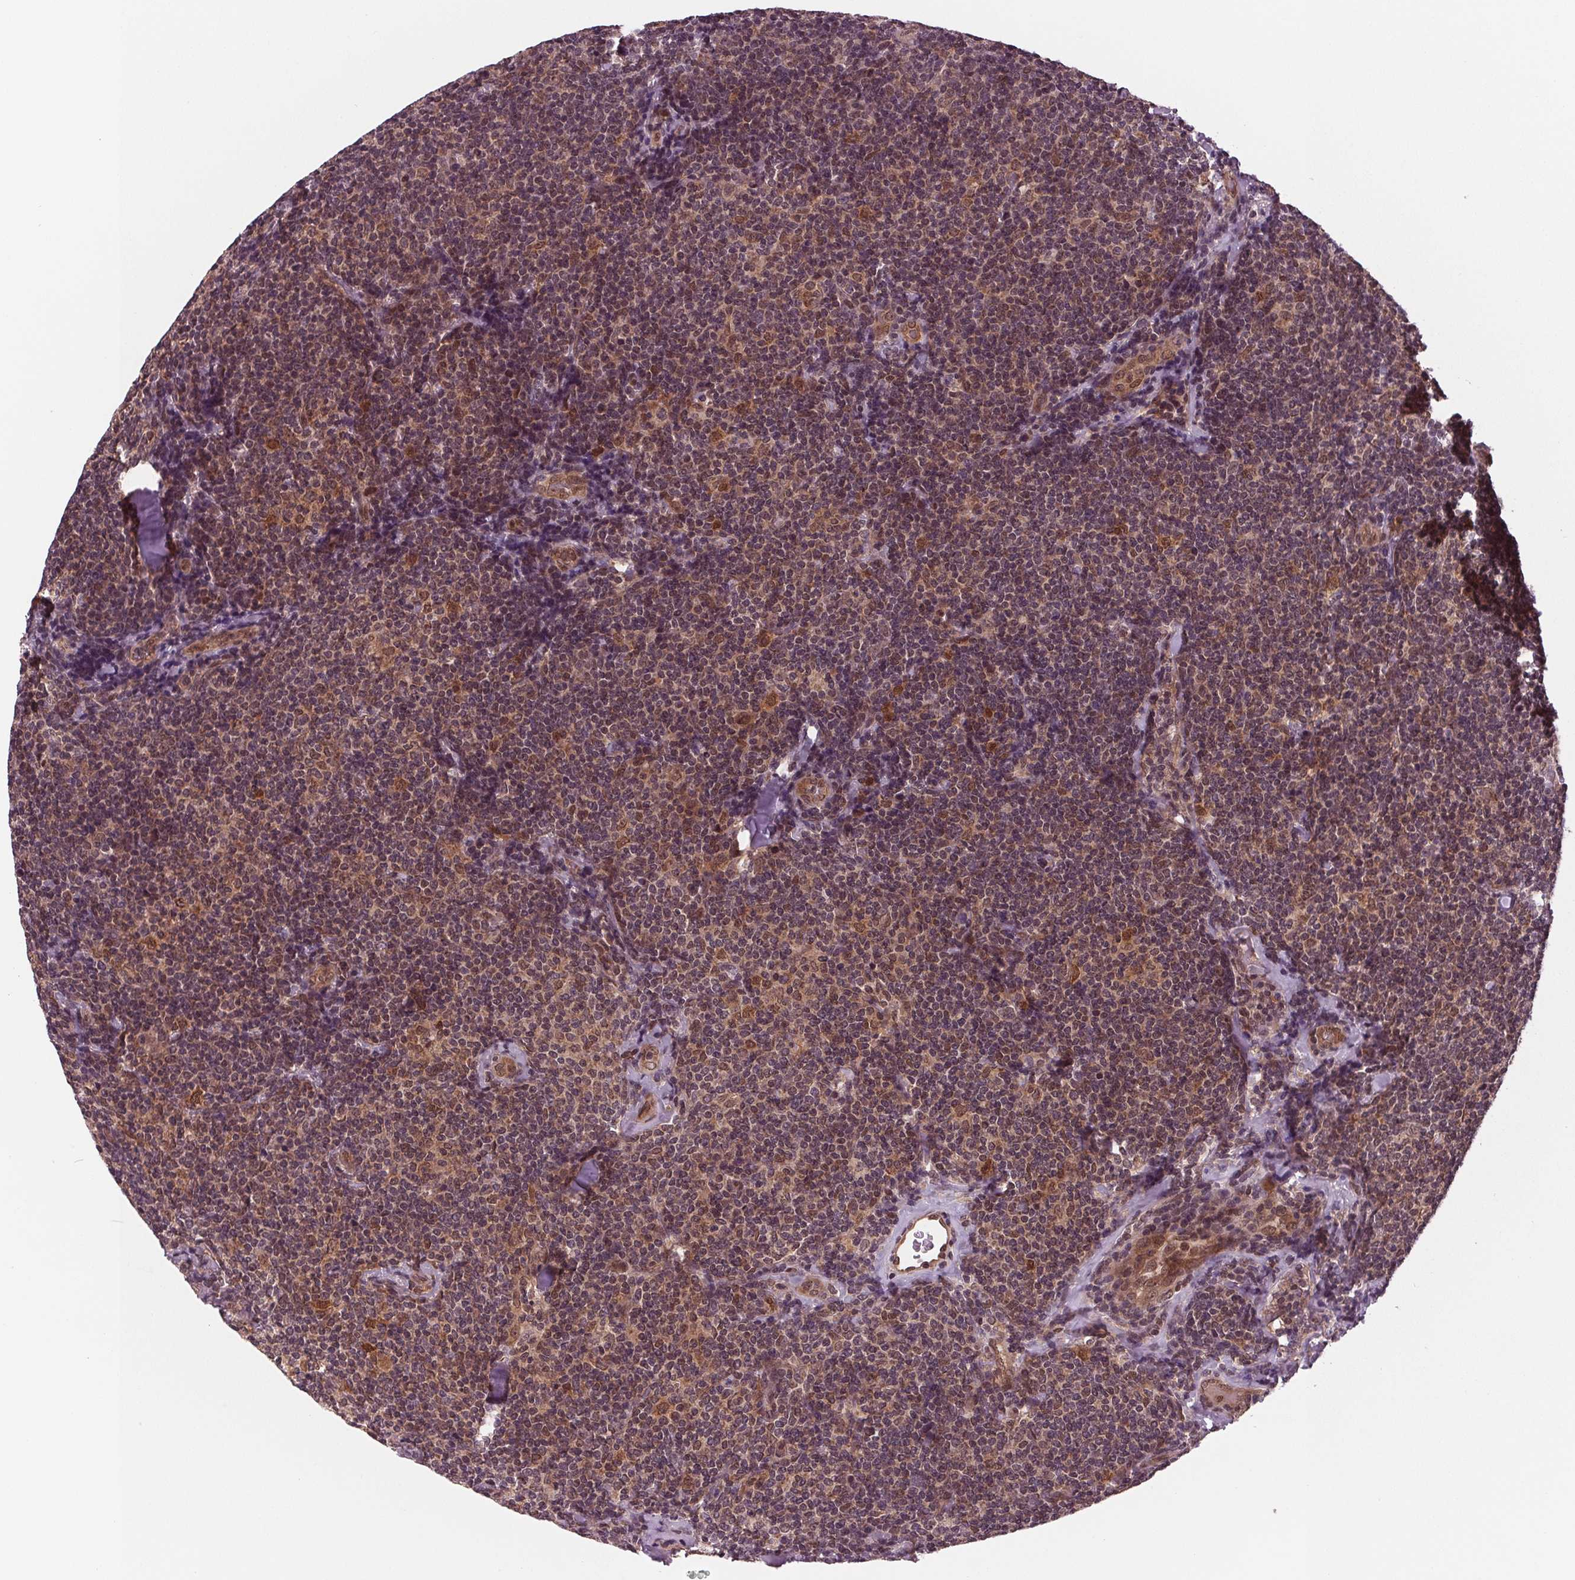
{"staining": {"intensity": "weak", "quantity": "25%-75%", "location": "cytoplasmic/membranous"}, "tissue": "lymphoma", "cell_type": "Tumor cells", "image_type": "cancer", "snomed": [{"axis": "morphology", "description": "Malignant lymphoma, non-Hodgkin's type, Low grade"}, {"axis": "topography", "description": "Lymph node"}], "caption": "IHC photomicrograph of malignant lymphoma, non-Hodgkin's type (low-grade) stained for a protein (brown), which shows low levels of weak cytoplasmic/membranous staining in approximately 25%-75% of tumor cells.", "gene": "STAT3", "patient": {"sex": "female", "age": 56}}